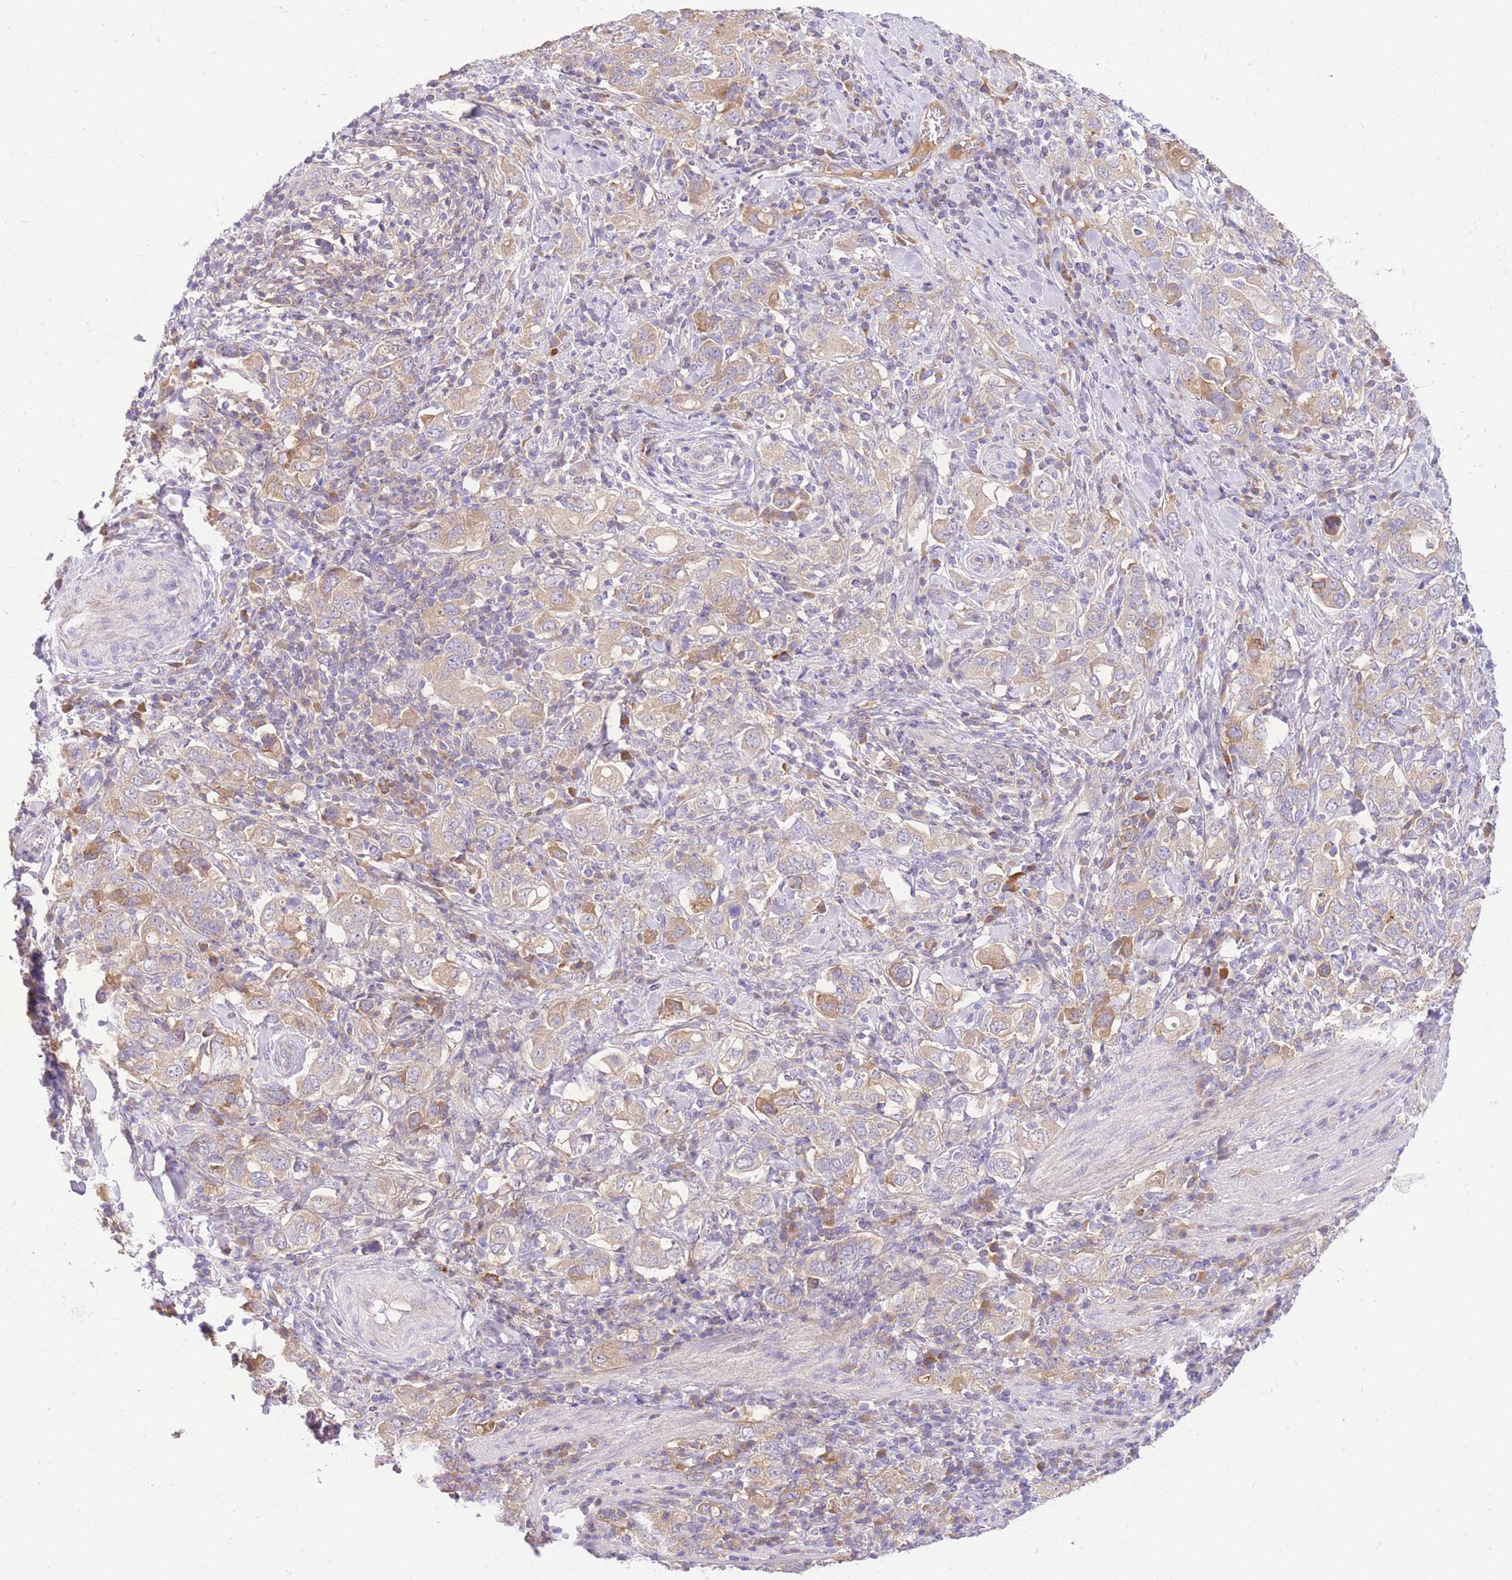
{"staining": {"intensity": "moderate", "quantity": "<25%", "location": "cytoplasmic/membranous"}, "tissue": "stomach cancer", "cell_type": "Tumor cells", "image_type": "cancer", "snomed": [{"axis": "morphology", "description": "Adenocarcinoma, NOS"}, {"axis": "topography", "description": "Stomach, upper"}, {"axis": "topography", "description": "Stomach"}], "caption": "A low amount of moderate cytoplasmic/membranous positivity is seen in approximately <25% of tumor cells in stomach adenocarcinoma tissue.", "gene": "LIPH", "patient": {"sex": "male", "age": 62}}